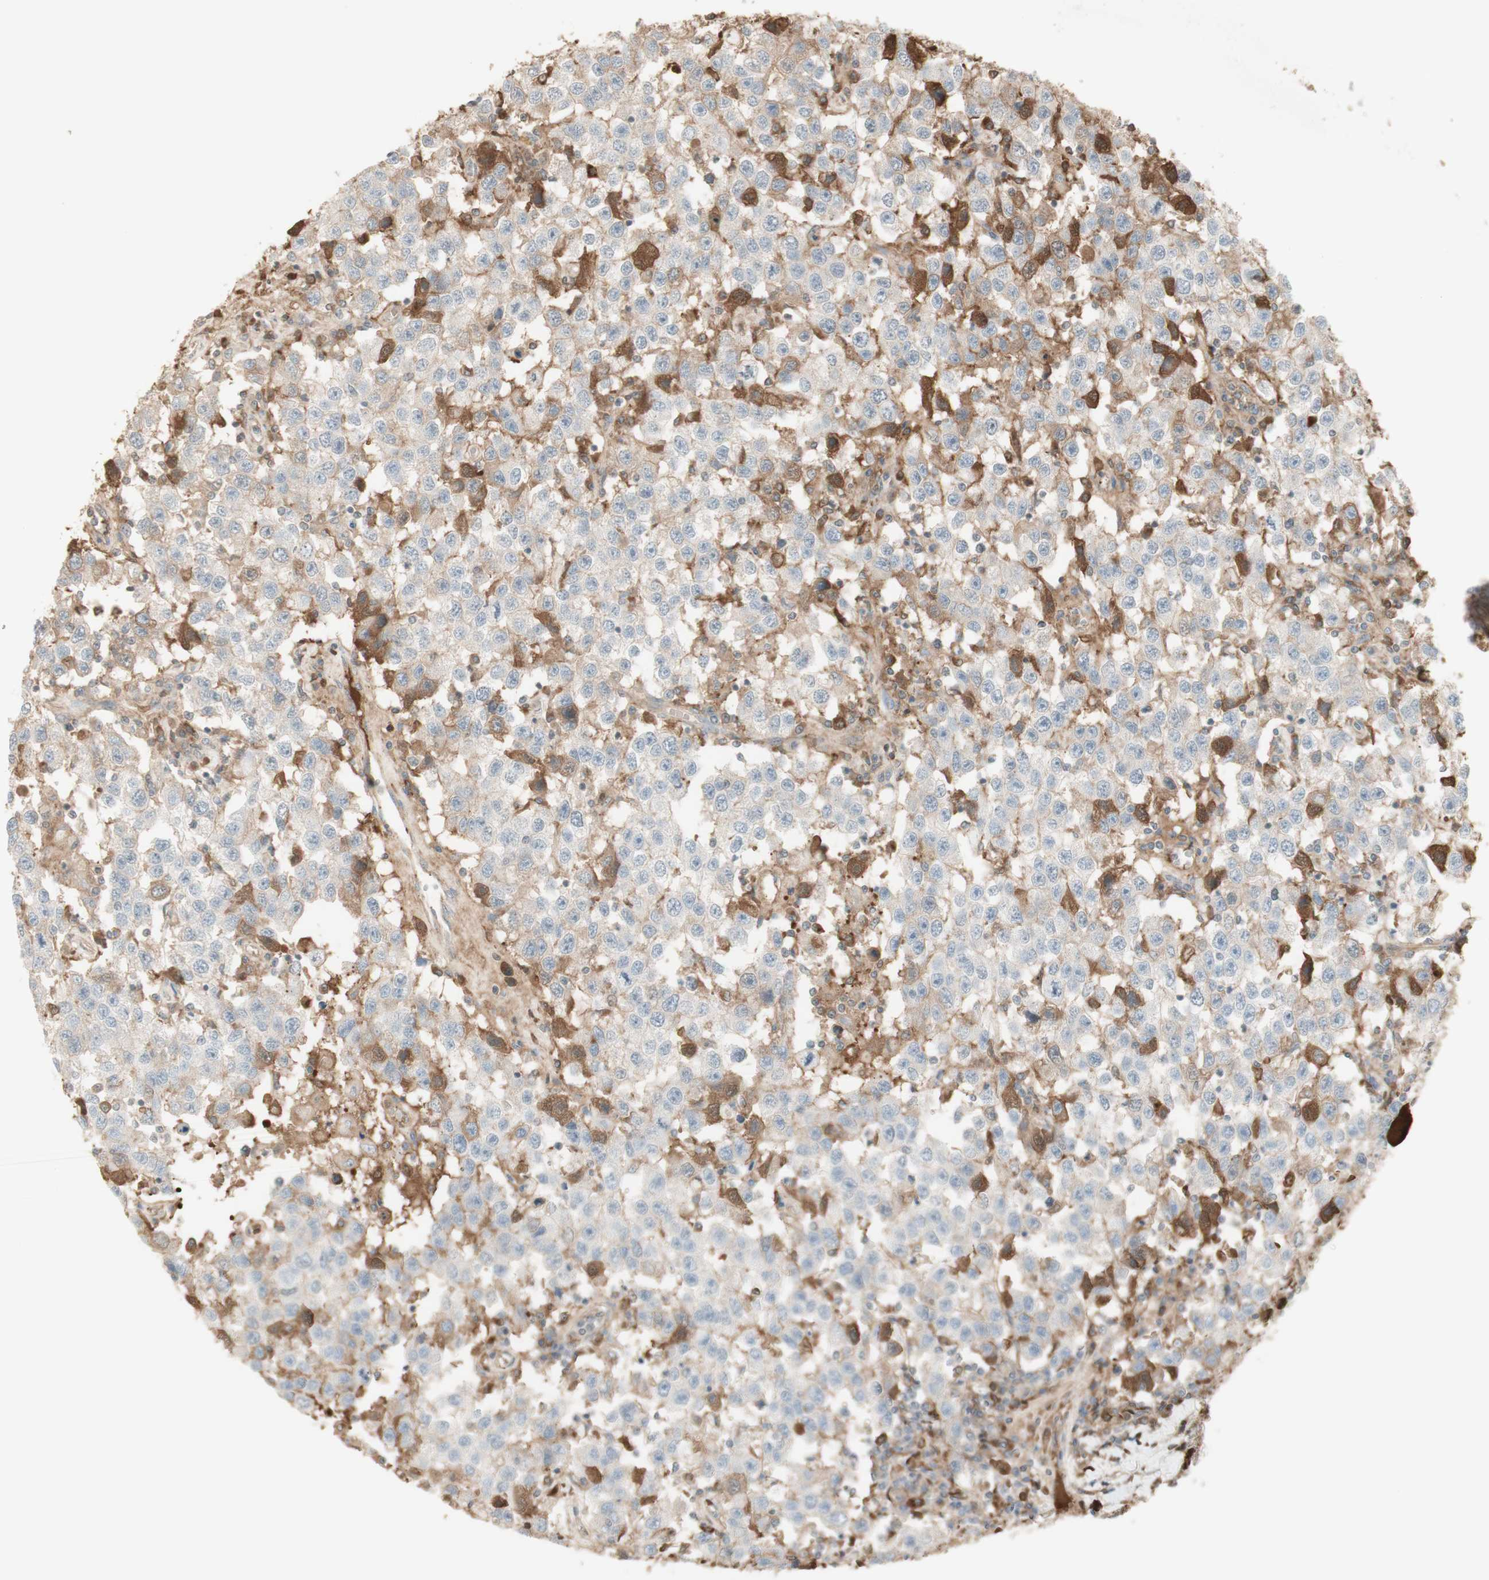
{"staining": {"intensity": "moderate", "quantity": "25%-75%", "location": "cytoplasmic/membranous"}, "tissue": "testis cancer", "cell_type": "Tumor cells", "image_type": "cancer", "snomed": [{"axis": "morphology", "description": "Seminoma, NOS"}, {"axis": "topography", "description": "Testis"}], "caption": "An IHC photomicrograph of neoplastic tissue is shown. Protein staining in brown highlights moderate cytoplasmic/membranous positivity in testis cancer within tumor cells. (Brightfield microscopy of DAB IHC at high magnification).", "gene": "NID1", "patient": {"sex": "male", "age": 41}}